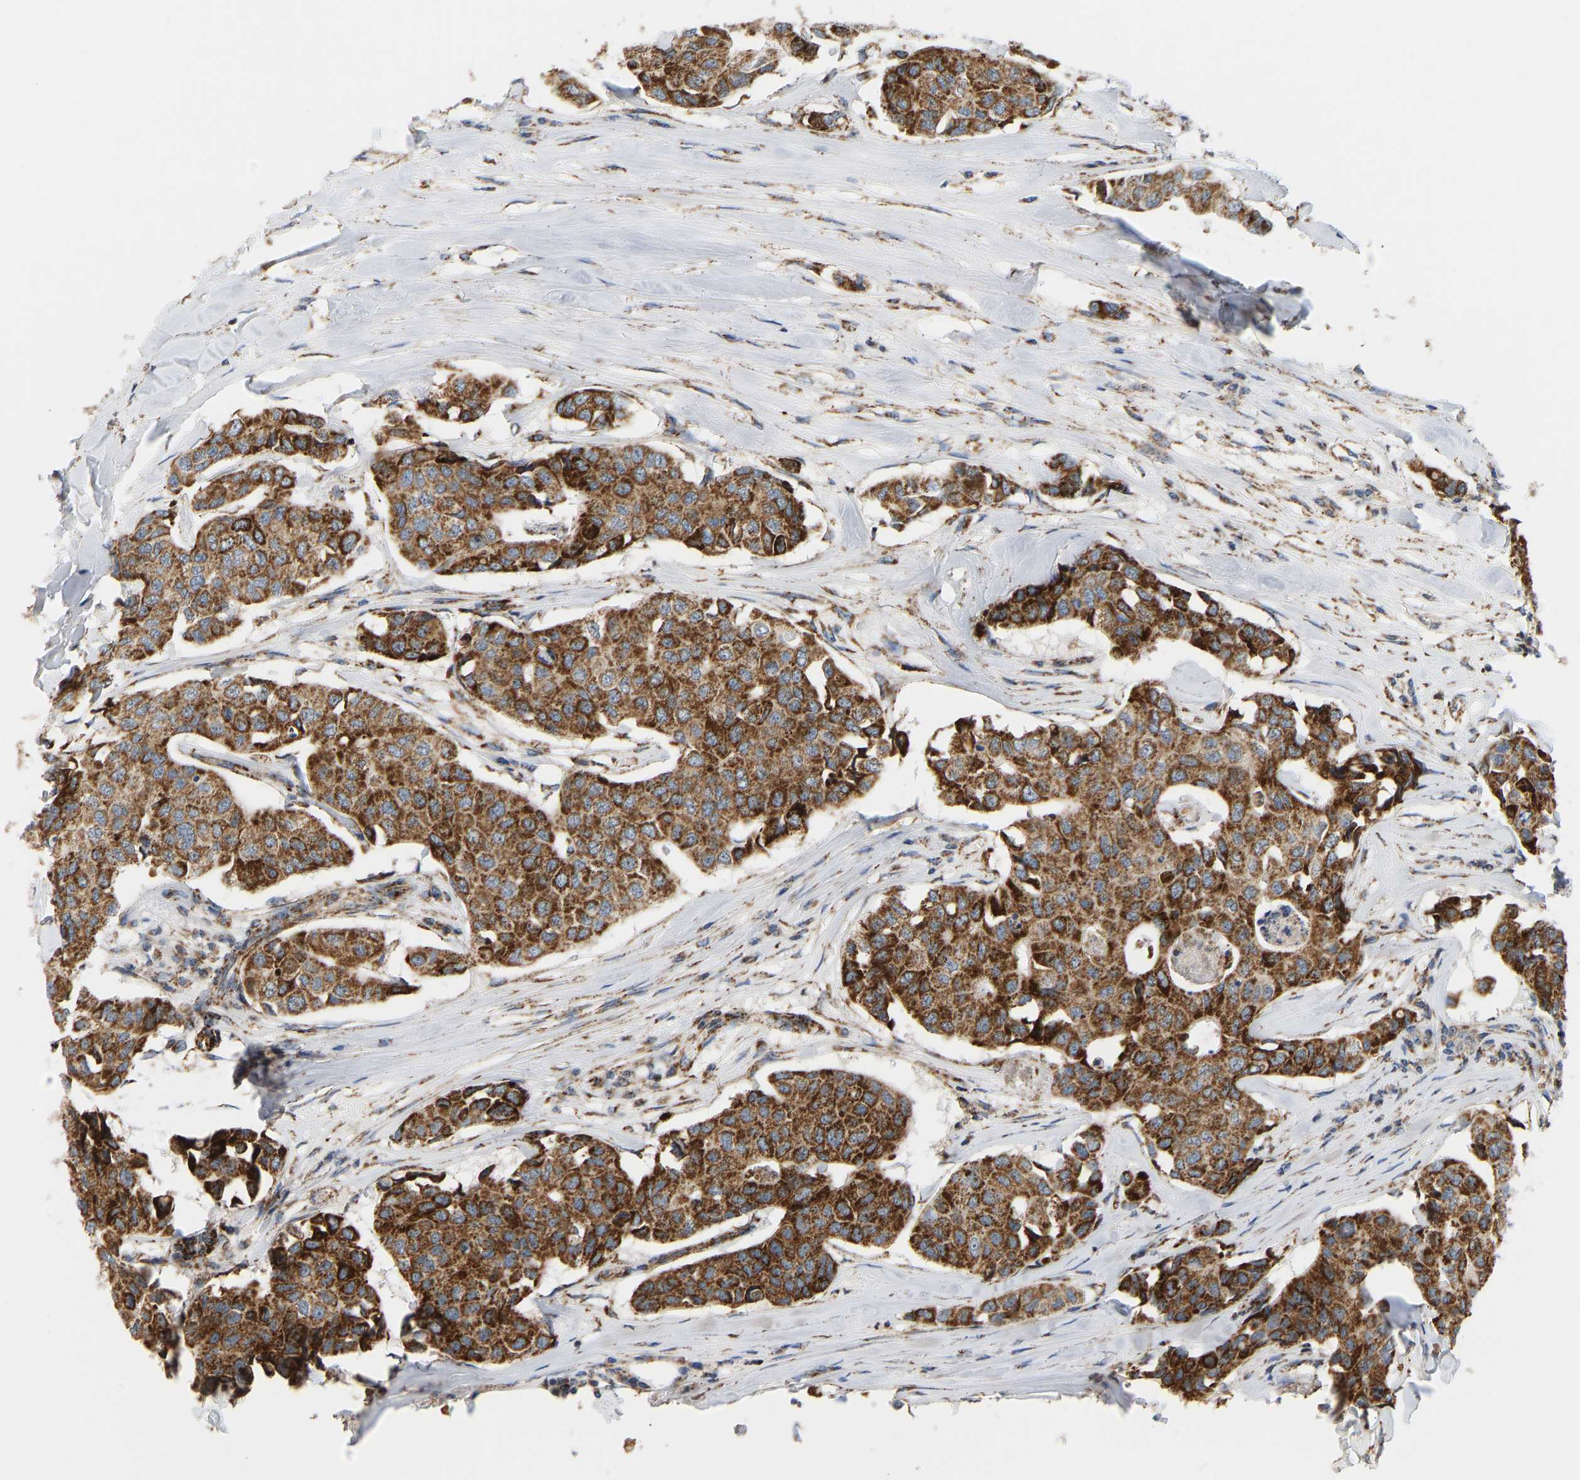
{"staining": {"intensity": "strong", "quantity": ">75%", "location": "cytoplasmic/membranous"}, "tissue": "breast cancer", "cell_type": "Tumor cells", "image_type": "cancer", "snomed": [{"axis": "morphology", "description": "Duct carcinoma"}, {"axis": "topography", "description": "Breast"}], "caption": "Breast infiltrating ductal carcinoma was stained to show a protein in brown. There is high levels of strong cytoplasmic/membranous staining in approximately >75% of tumor cells.", "gene": "GPSM2", "patient": {"sex": "female", "age": 80}}